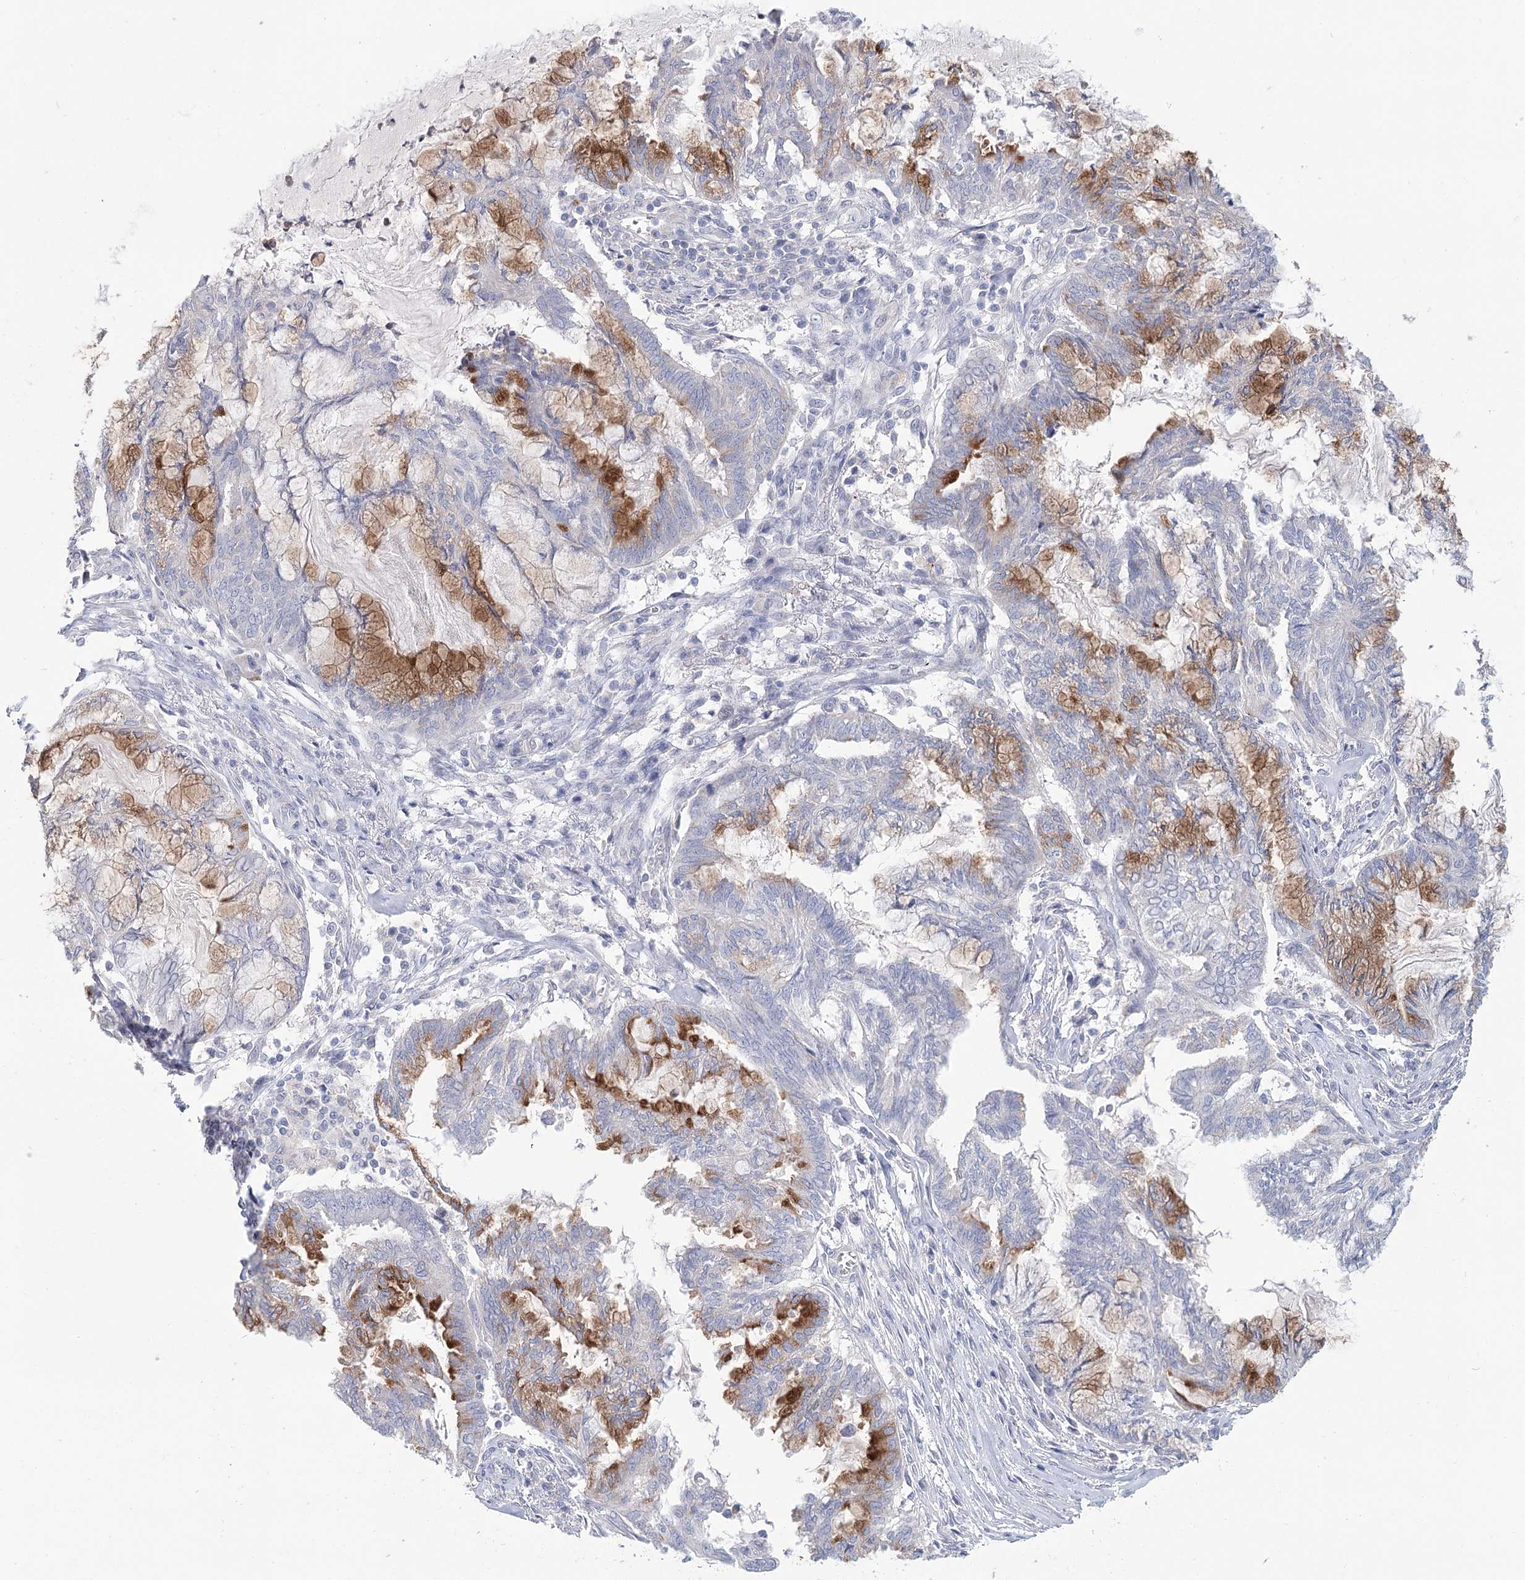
{"staining": {"intensity": "moderate", "quantity": "25%-75%", "location": "cytoplasmic/membranous"}, "tissue": "endometrial cancer", "cell_type": "Tumor cells", "image_type": "cancer", "snomed": [{"axis": "morphology", "description": "Adenocarcinoma, NOS"}, {"axis": "topography", "description": "Endometrium"}], "caption": "Immunohistochemistry (DAB) staining of endometrial cancer (adenocarcinoma) displays moderate cytoplasmic/membranous protein staining in approximately 25%-75% of tumor cells.", "gene": "ARHGAP44", "patient": {"sex": "female", "age": 86}}